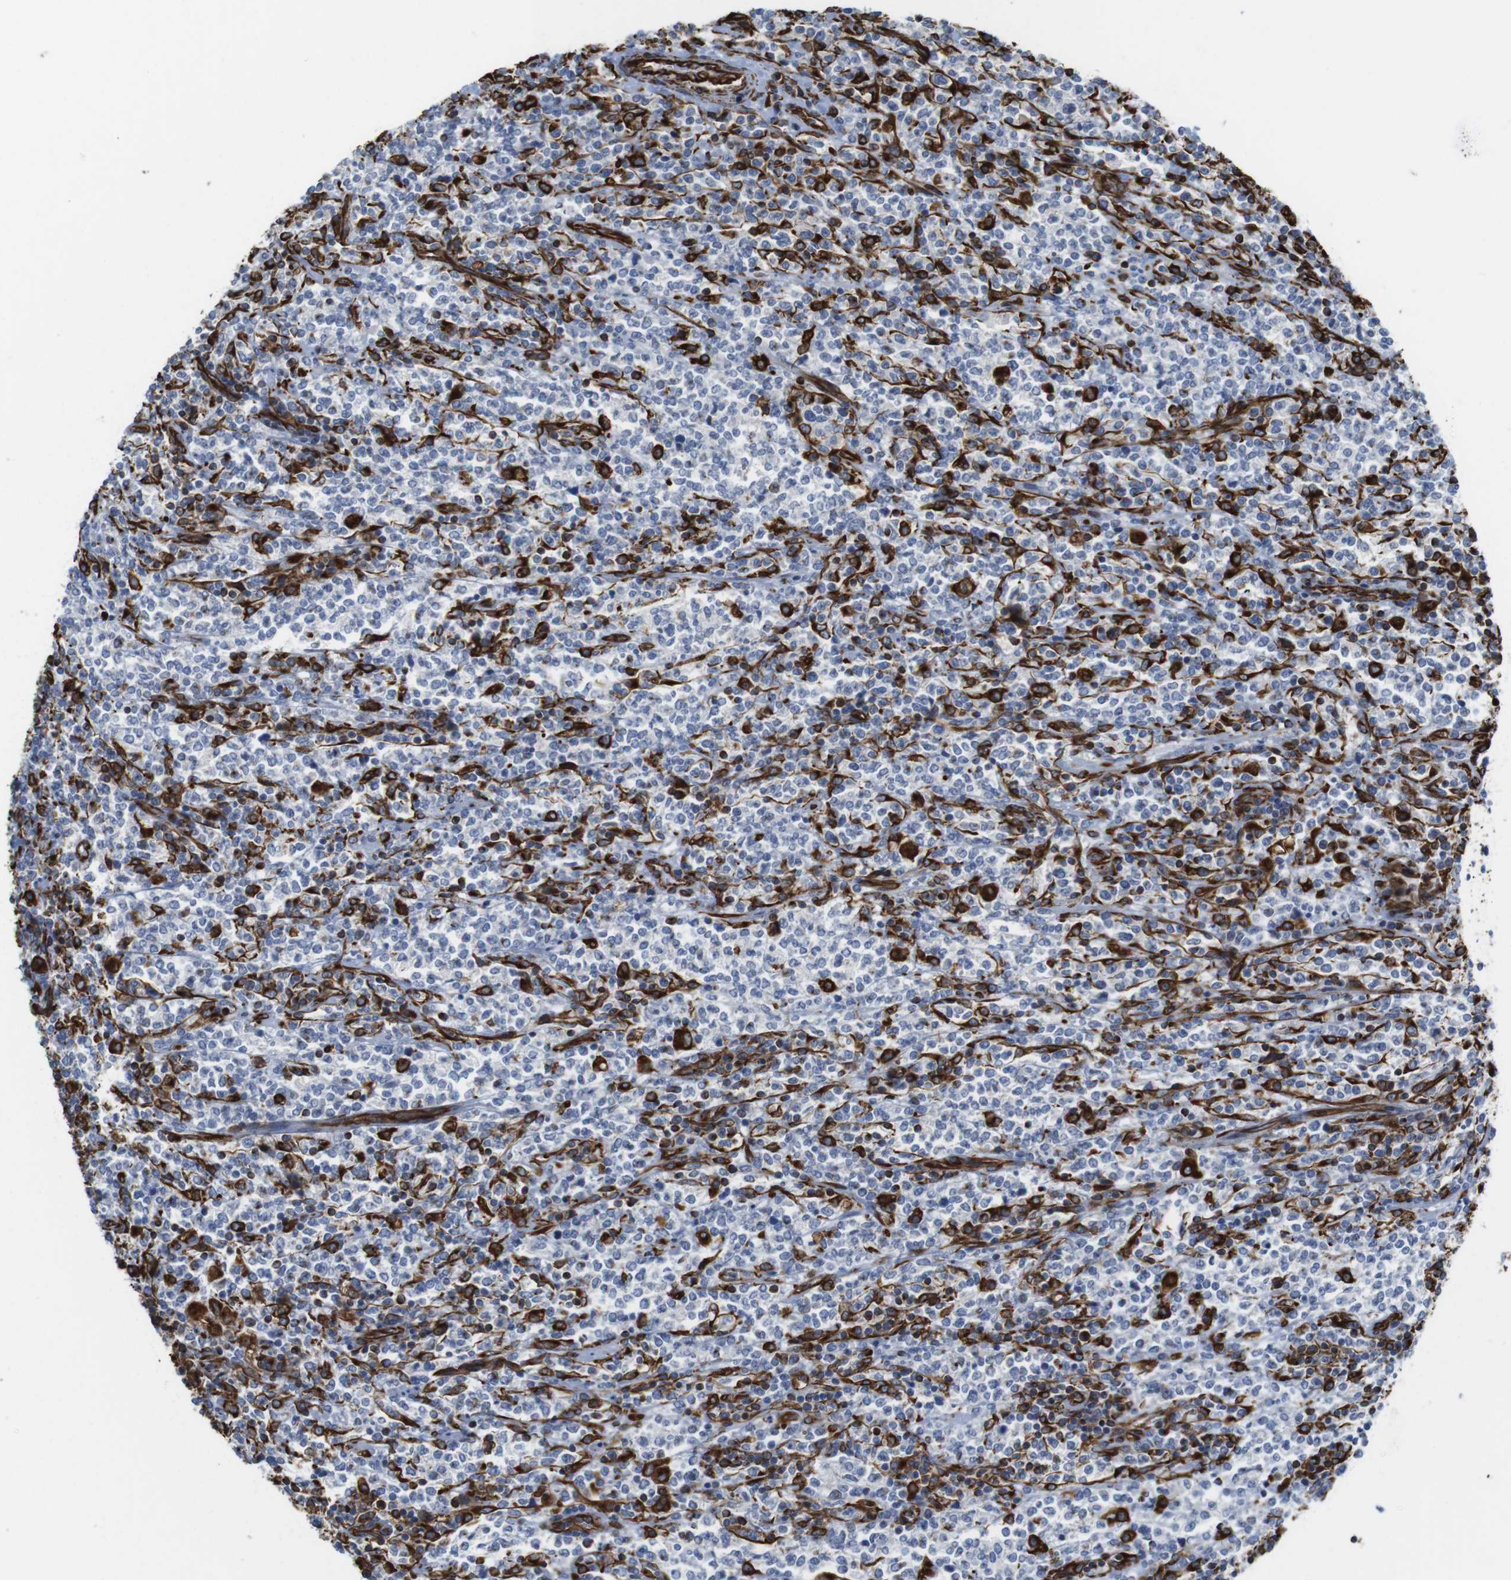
{"staining": {"intensity": "negative", "quantity": "none", "location": "none"}, "tissue": "lymphoma", "cell_type": "Tumor cells", "image_type": "cancer", "snomed": [{"axis": "morphology", "description": "Malignant lymphoma, non-Hodgkin's type, High grade"}, {"axis": "topography", "description": "Soft tissue"}], "caption": "A micrograph of lymphoma stained for a protein displays no brown staining in tumor cells.", "gene": "RALGPS1", "patient": {"sex": "male", "age": 18}}